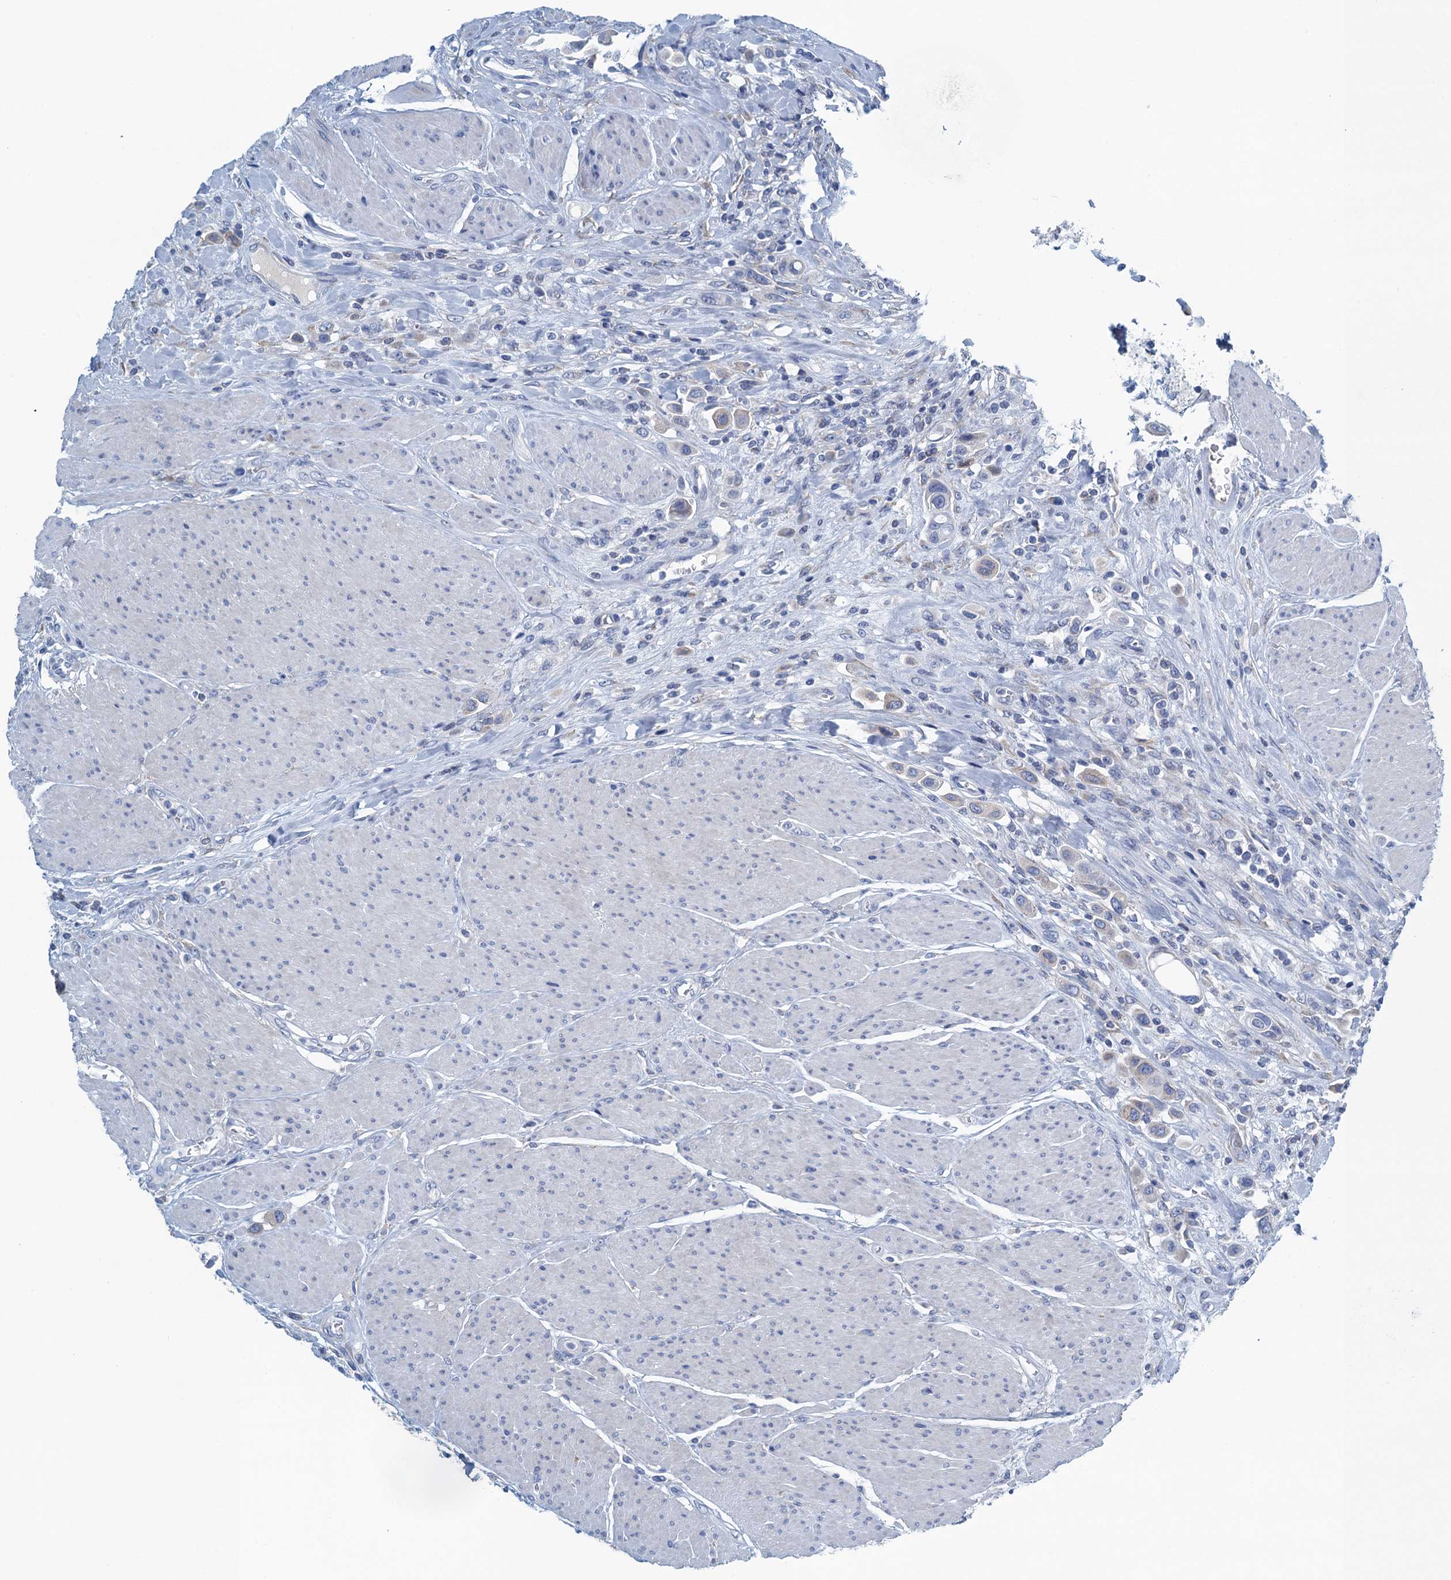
{"staining": {"intensity": "negative", "quantity": "none", "location": "none"}, "tissue": "urothelial cancer", "cell_type": "Tumor cells", "image_type": "cancer", "snomed": [{"axis": "morphology", "description": "Urothelial carcinoma, High grade"}, {"axis": "topography", "description": "Urinary bladder"}], "caption": "DAB immunohistochemical staining of human urothelial carcinoma (high-grade) reveals no significant expression in tumor cells.", "gene": "C10orf88", "patient": {"sex": "male", "age": 50}}